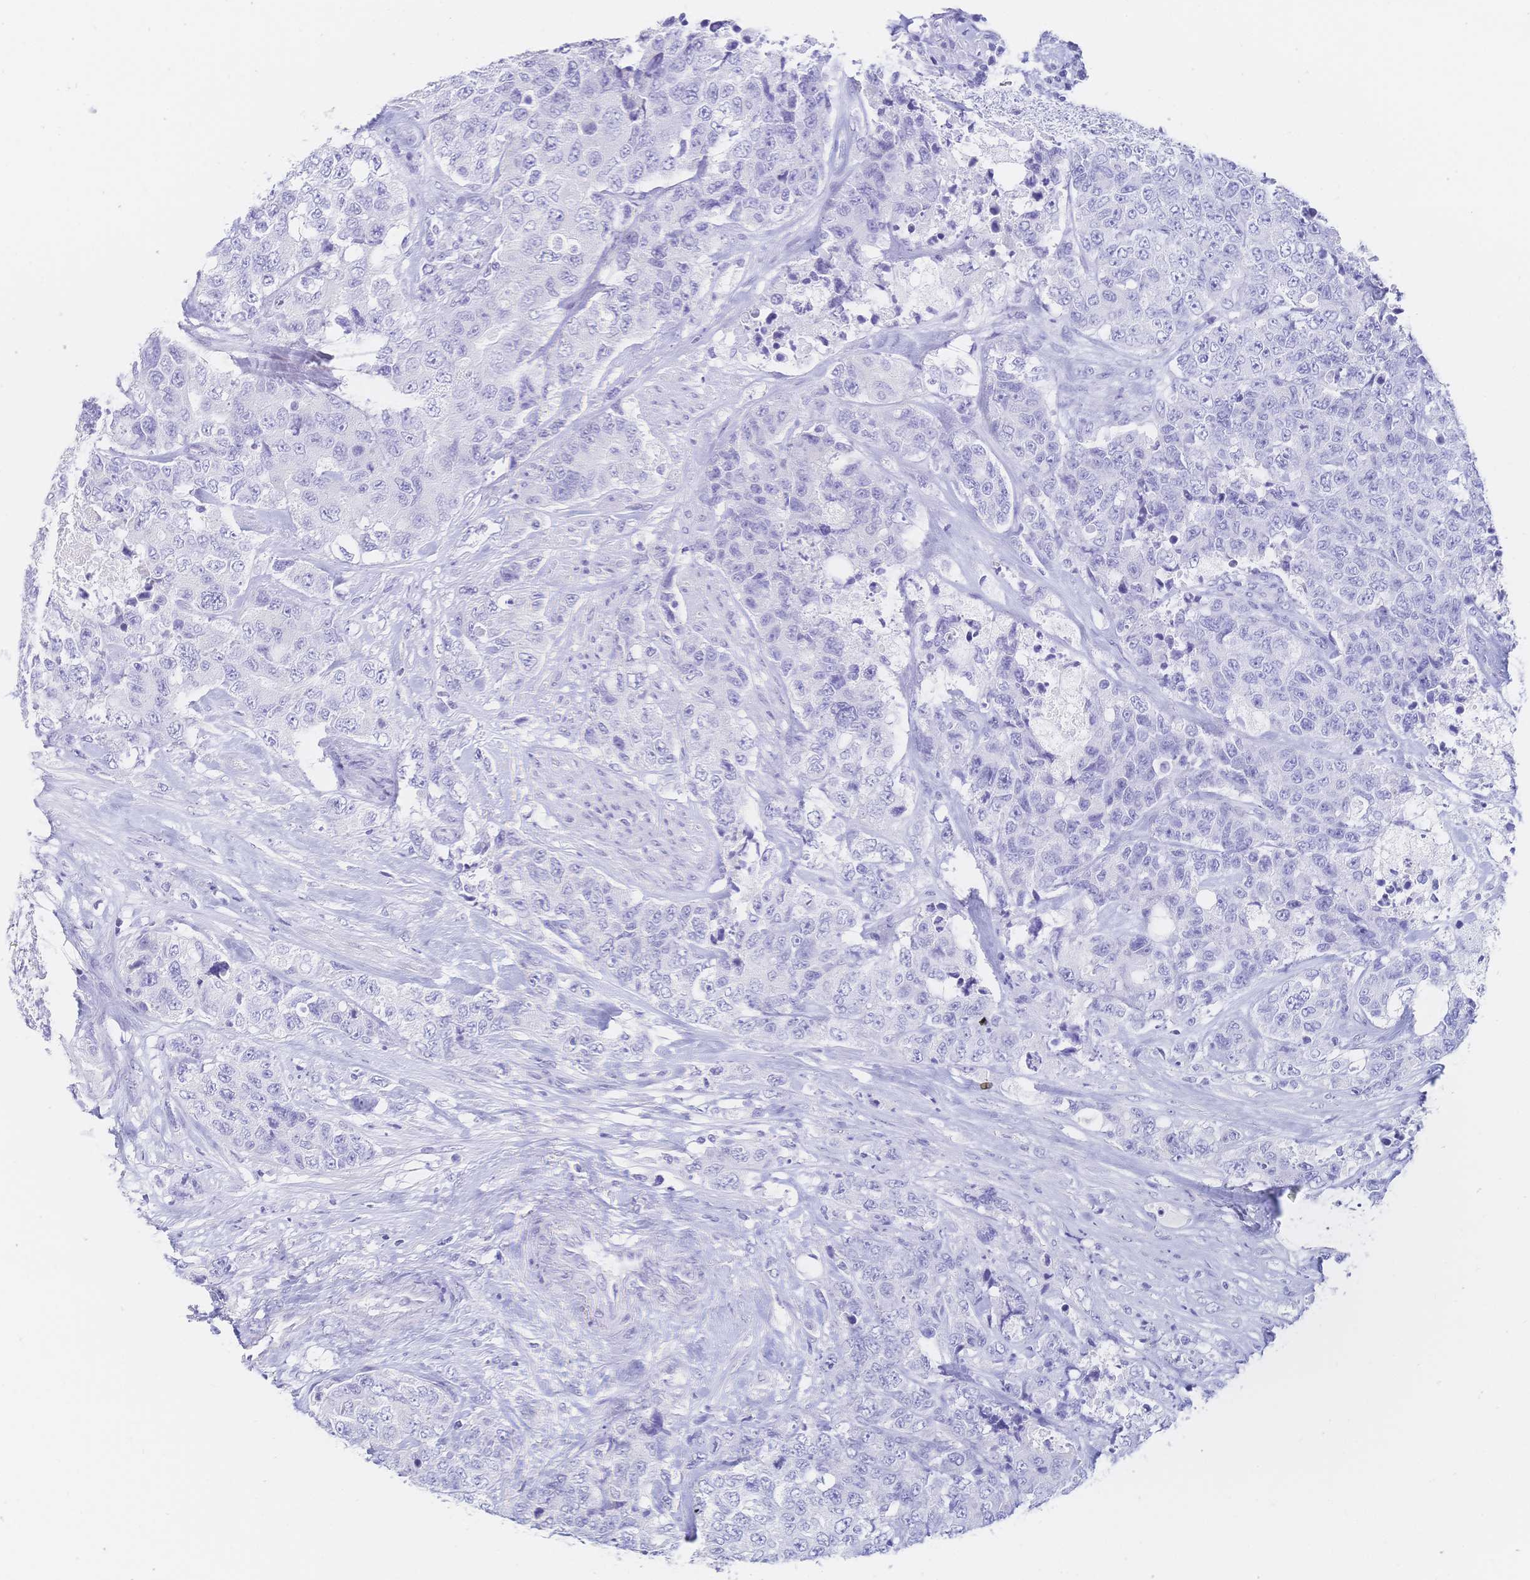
{"staining": {"intensity": "negative", "quantity": "none", "location": "none"}, "tissue": "urothelial cancer", "cell_type": "Tumor cells", "image_type": "cancer", "snomed": [{"axis": "morphology", "description": "Urothelial carcinoma, High grade"}, {"axis": "topography", "description": "Urinary bladder"}], "caption": "A histopathology image of urothelial cancer stained for a protein displays no brown staining in tumor cells. Nuclei are stained in blue.", "gene": "MEP1B", "patient": {"sex": "female", "age": 78}}